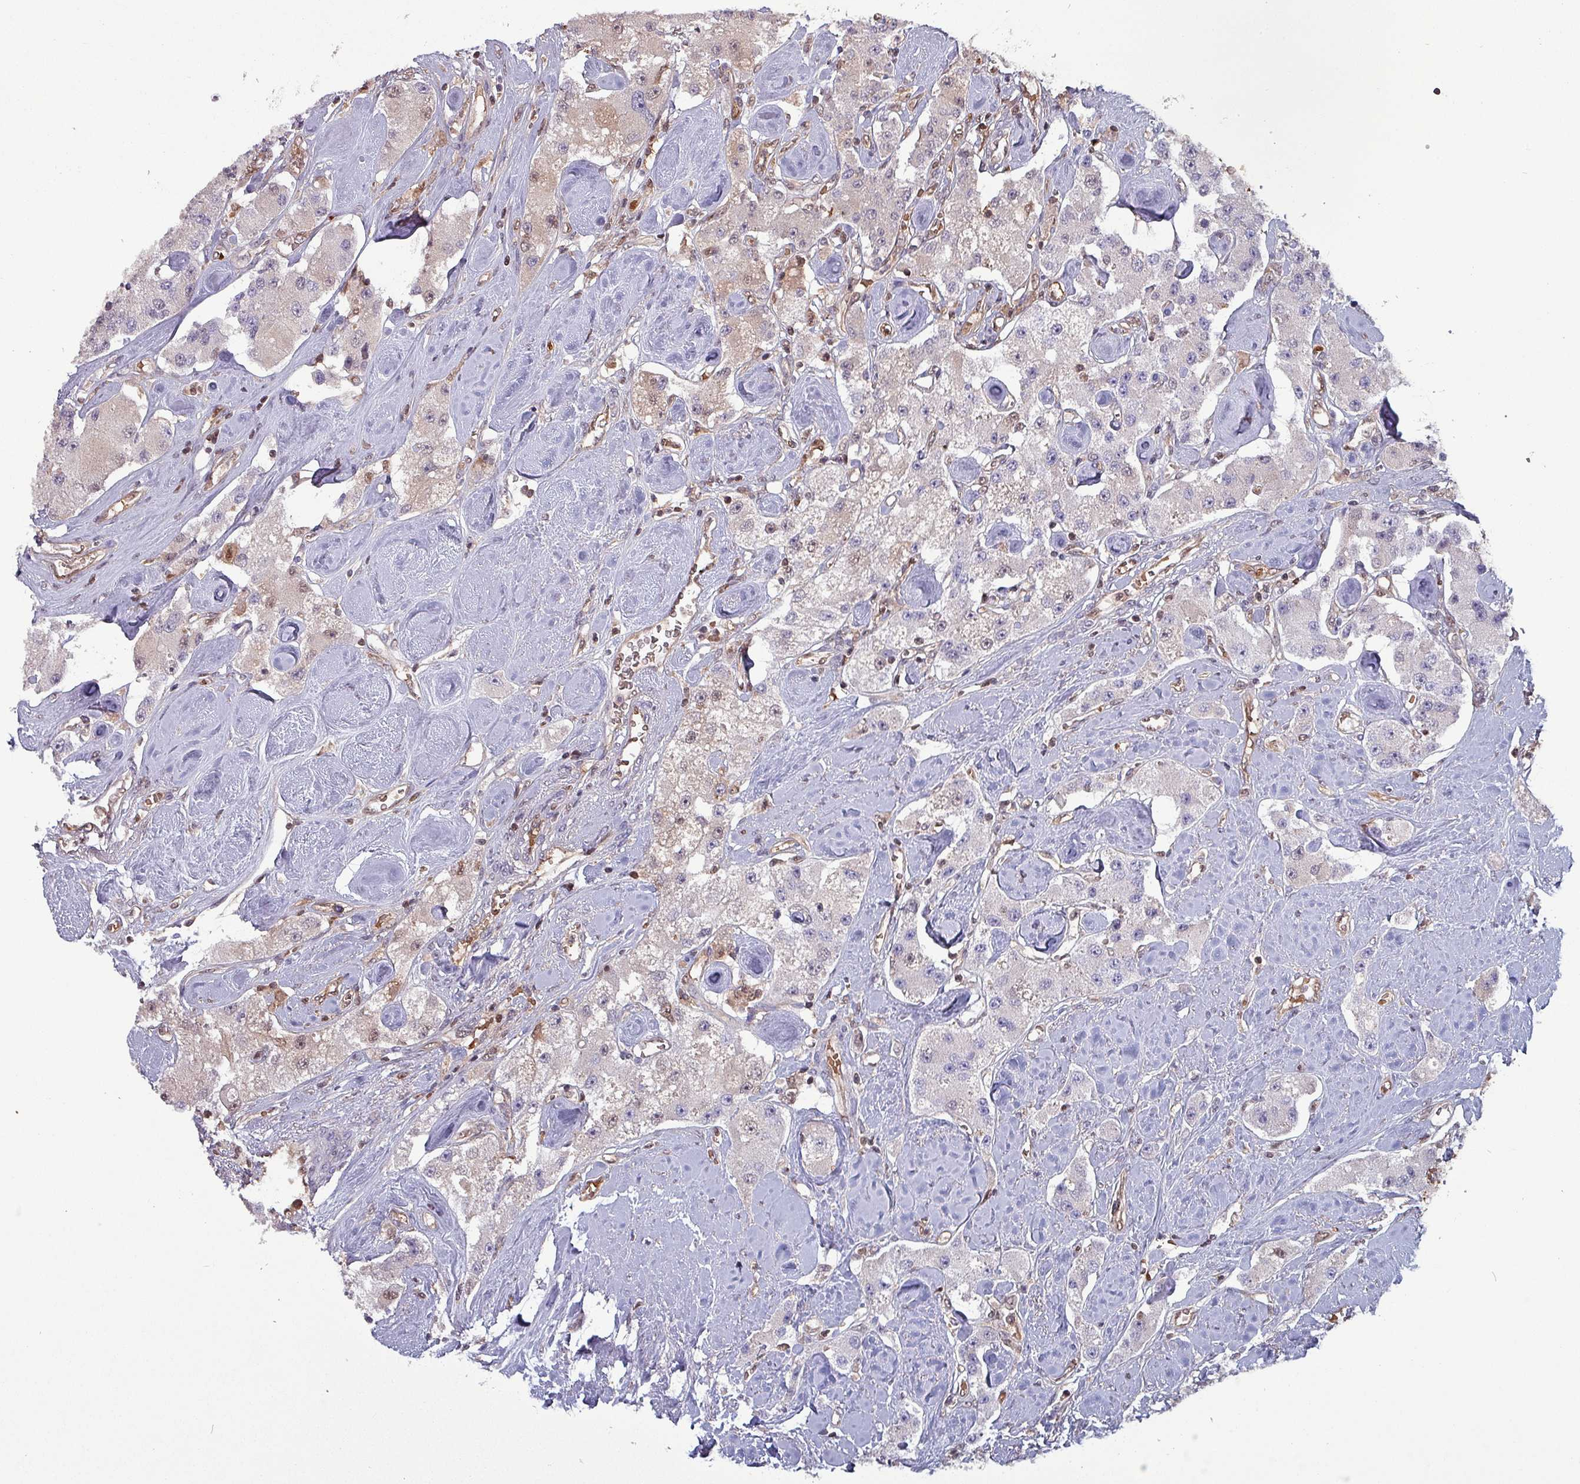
{"staining": {"intensity": "negative", "quantity": "none", "location": "none"}, "tissue": "carcinoid", "cell_type": "Tumor cells", "image_type": "cancer", "snomed": [{"axis": "morphology", "description": "Carcinoid, malignant, NOS"}, {"axis": "topography", "description": "Pancreas"}], "caption": "Immunohistochemical staining of human carcinoid demonstrates no significant positivity in tumor cells.", "gene": "PSMB8", "patient": {"sex": "male", "age": 41}}